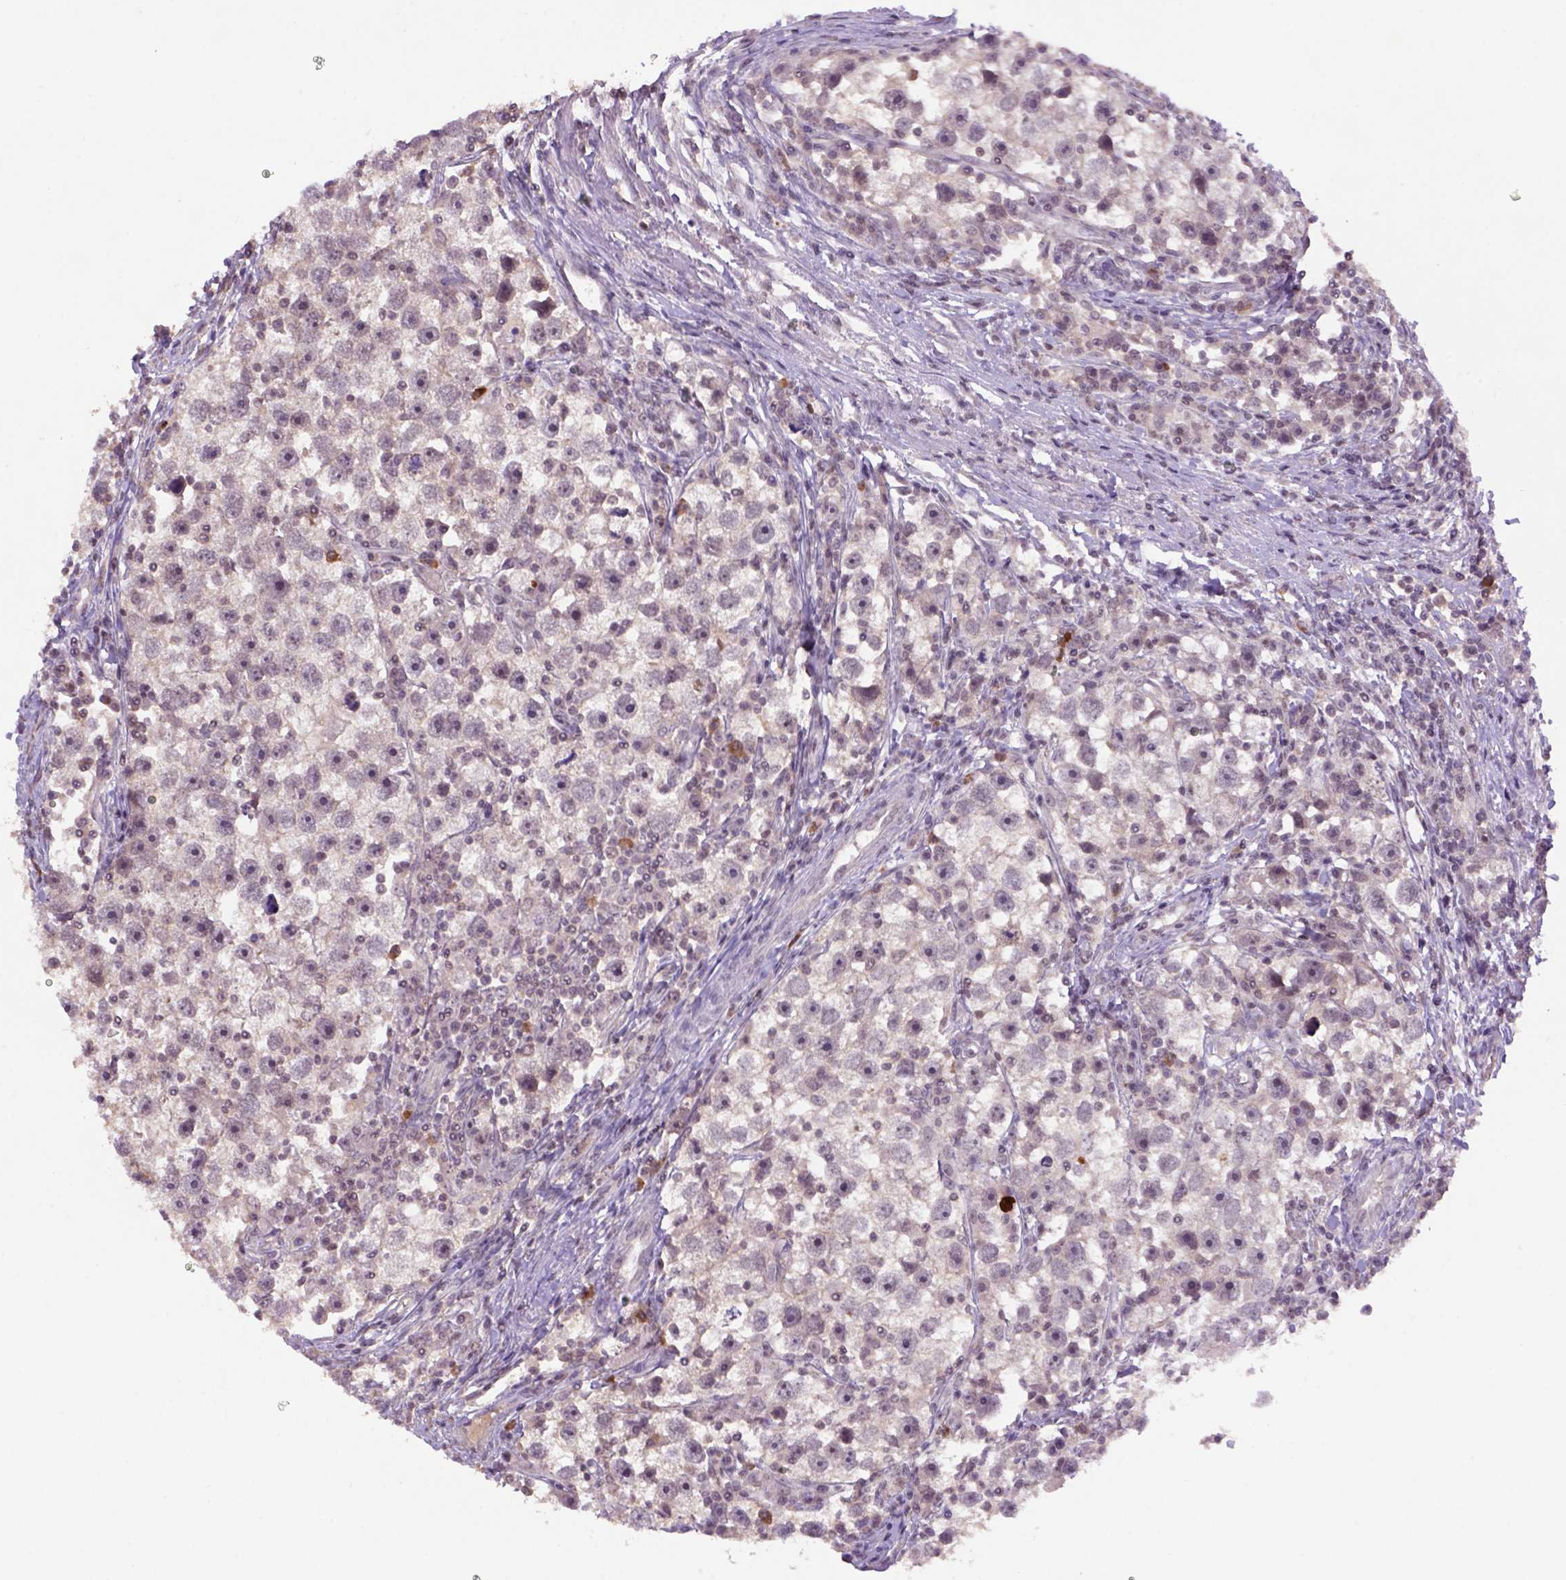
{"staining": {"intensity": "weak", "quantity": "25%-75%", "location": "cytoplasmic/membranous,nuclear"}, "tissue": "testis cancer", "cell_type": "Tumor cells", "image_type": "cancer", "snomed": [{"axis": "morphology", "description": "Seminoma, NOS"}, {"axis": "topography", "description": "Testis"}], "caption": "Approximately 25%-75% of tumor cells in seminoma (testis) exhibit weak cytoplasmic/membranous and nuclear protein expression as visualized by brown immunohistochemical staining.", "gene": "SCML4", "patient": {"sex": "male", "age": 30}}